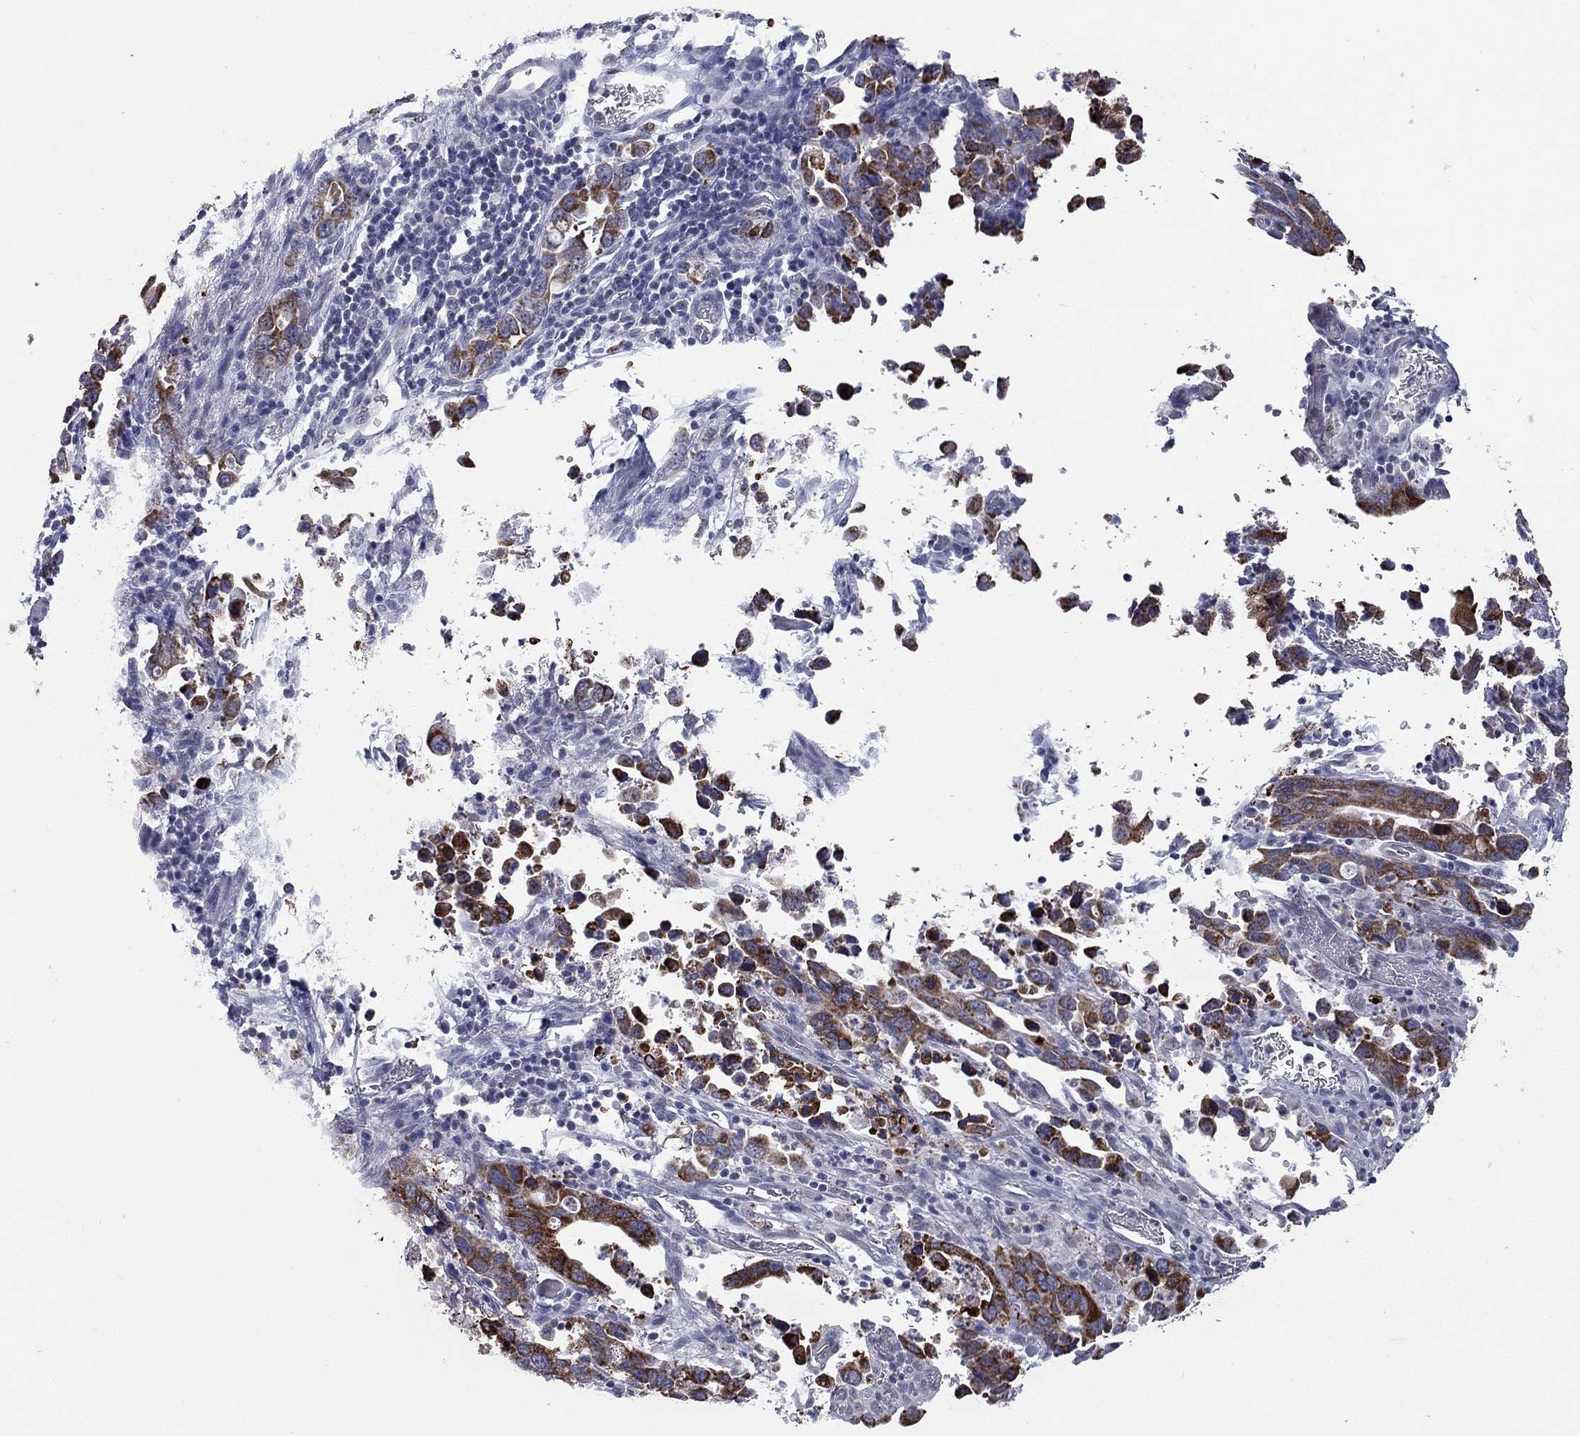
{"staining": {"intensity": "strong", "quantity": ">75%", "location": "cytoplasmic/membranous"}, "tissue": "stomach cancer", "cell_type": "Tumor cells", "image_type": "cancer", "snomed": [{"axis": "morphology", "description": "Adenocarcinoma, NOS"}, {"axis": "topography", "description": "Stomach, upper"}], "caption": "Stomach cancer stained with a protein marker reveals strong staining in tumor cells.", "gene": "SHOC2", "patient": {"sex": "male", "age": 74}}